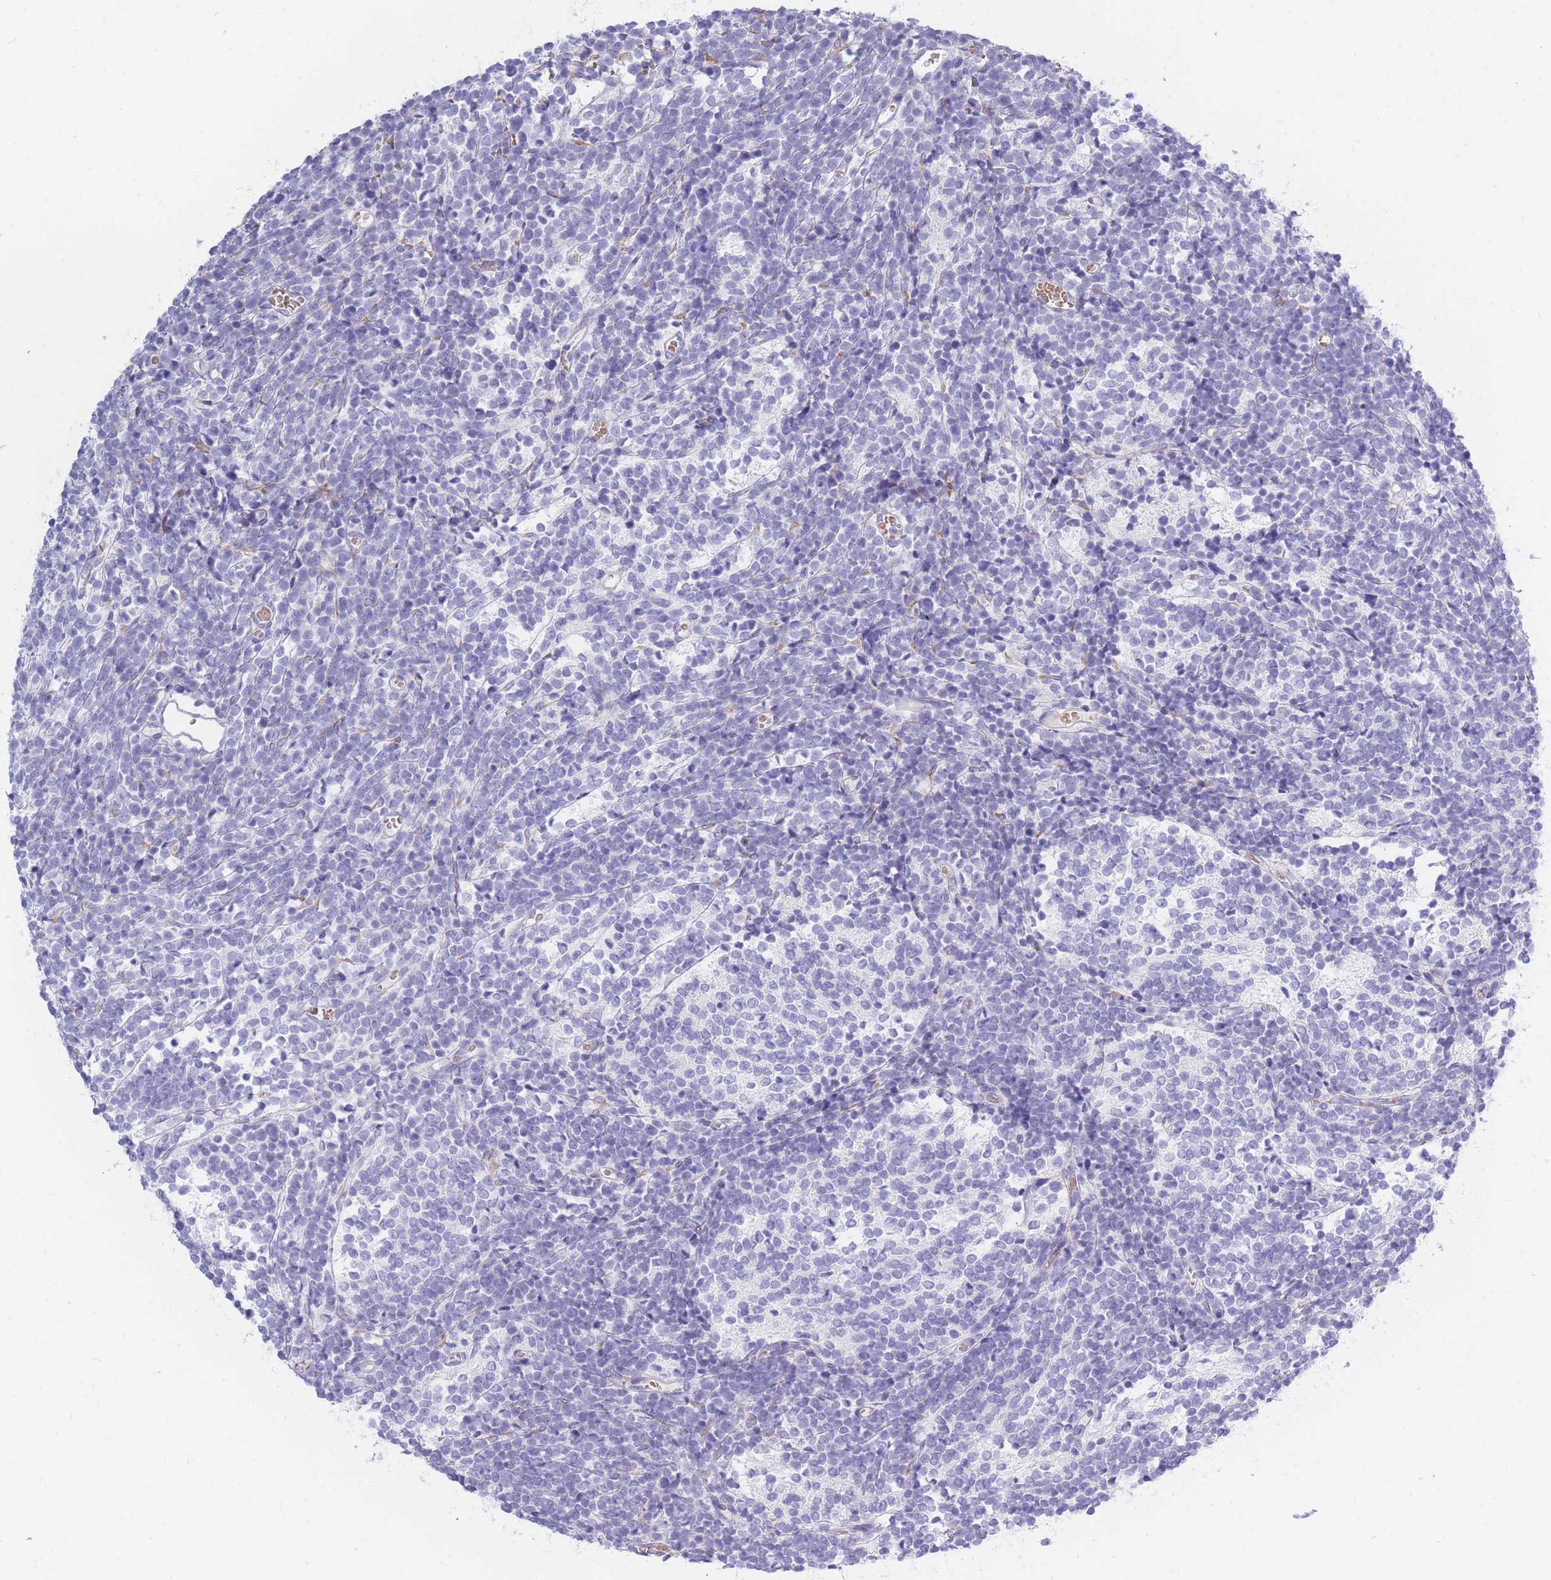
{"staining": {"intensity": "negative", "quantity": "none", "location": "none"}, "tissue": "glioma", "cell_type": "Tumor cells", "image_type": "cancer", "snomed": [{"axis": "morphology", "description": "Glioma, malignant, Low grade"}, {"axis": "topography", "description": "Brain"}], "caption": "Tumor cells show no significant protein expression in malignant glioma (low-grade).", "gene": "TPSD1", "patient": {"sex": "female", "age": 1}}